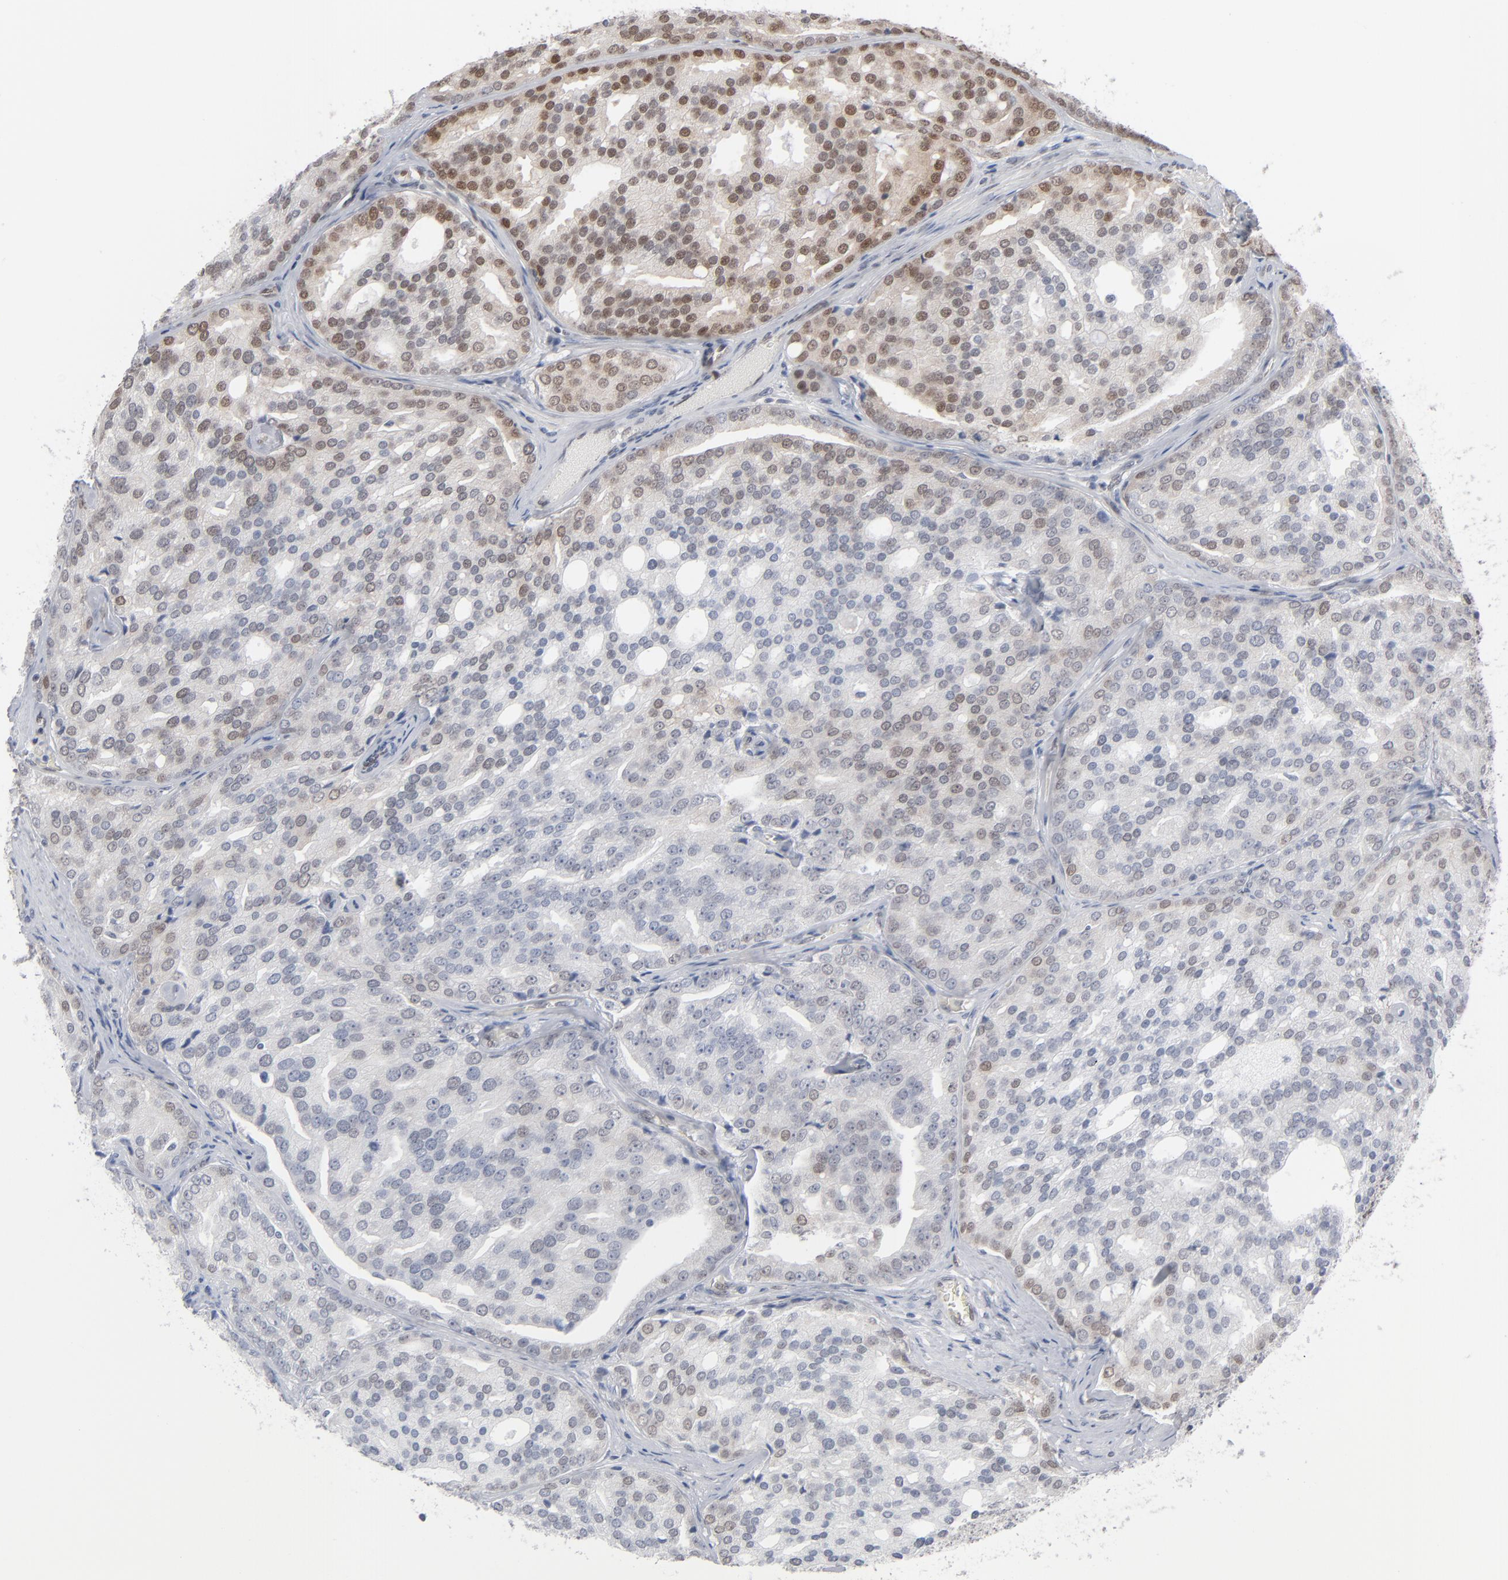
{"staining": {"intensity": "moderate", "quantity": "<25%", "location": "nuclear"}, "tissue": "prostate cancer", "cell_type": "Tumor cells", "image_type": "cancer", "snomed": [{"axis": "morphology", "description": "Adenocarcinoma, High grade"}, {"axis": "topography", "description": "Prostate"}], "caption": "Tumor cells display low levels of moderate nuclear positivity in approximately <25% of cells in prostate cancer.", "gene": "IRF9", "patient": {"sex": "male", "age": 64}}